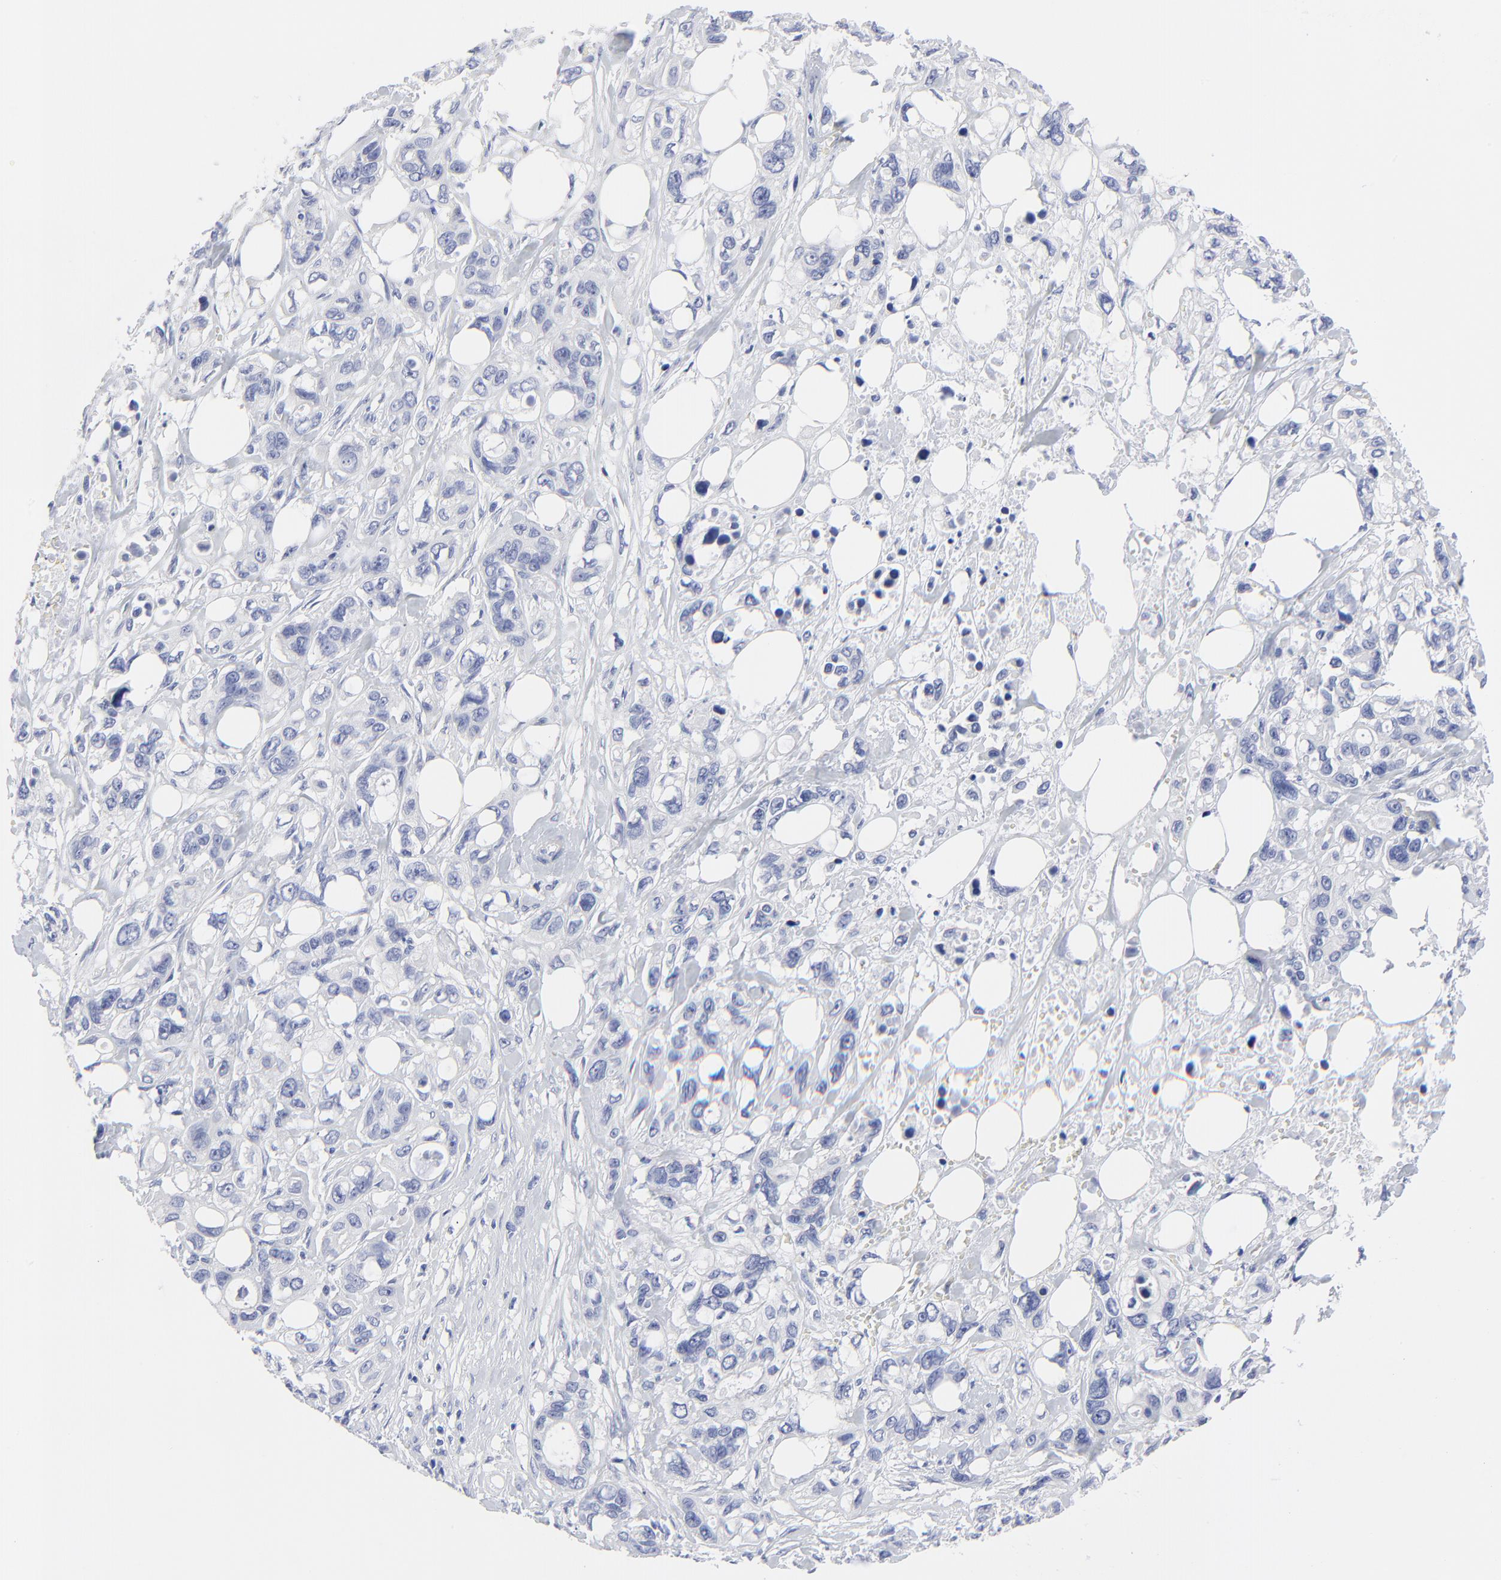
{"staining": {"intensity": "negative", "quantity": "none", "location": "none"}, "tissue": "stomach cancer", "cell_type": "Tumor cells", "image_type": "cancer", "snomed": [{"axis": "morphology", "description": "Adenocarcinoma, NOS"}, {"axis": "topography", "description": "Stomach, upper"}], "caption": "Stomach cancer (adenocarcinoma) was stained to show a protein in brown. There is no significant staining in tumor cells. (DAB immunohistochemistry (IHC) with hematoxylin counter stain).", "gene": "PSD3", "patient": {"sex": "male", "age": 47}}